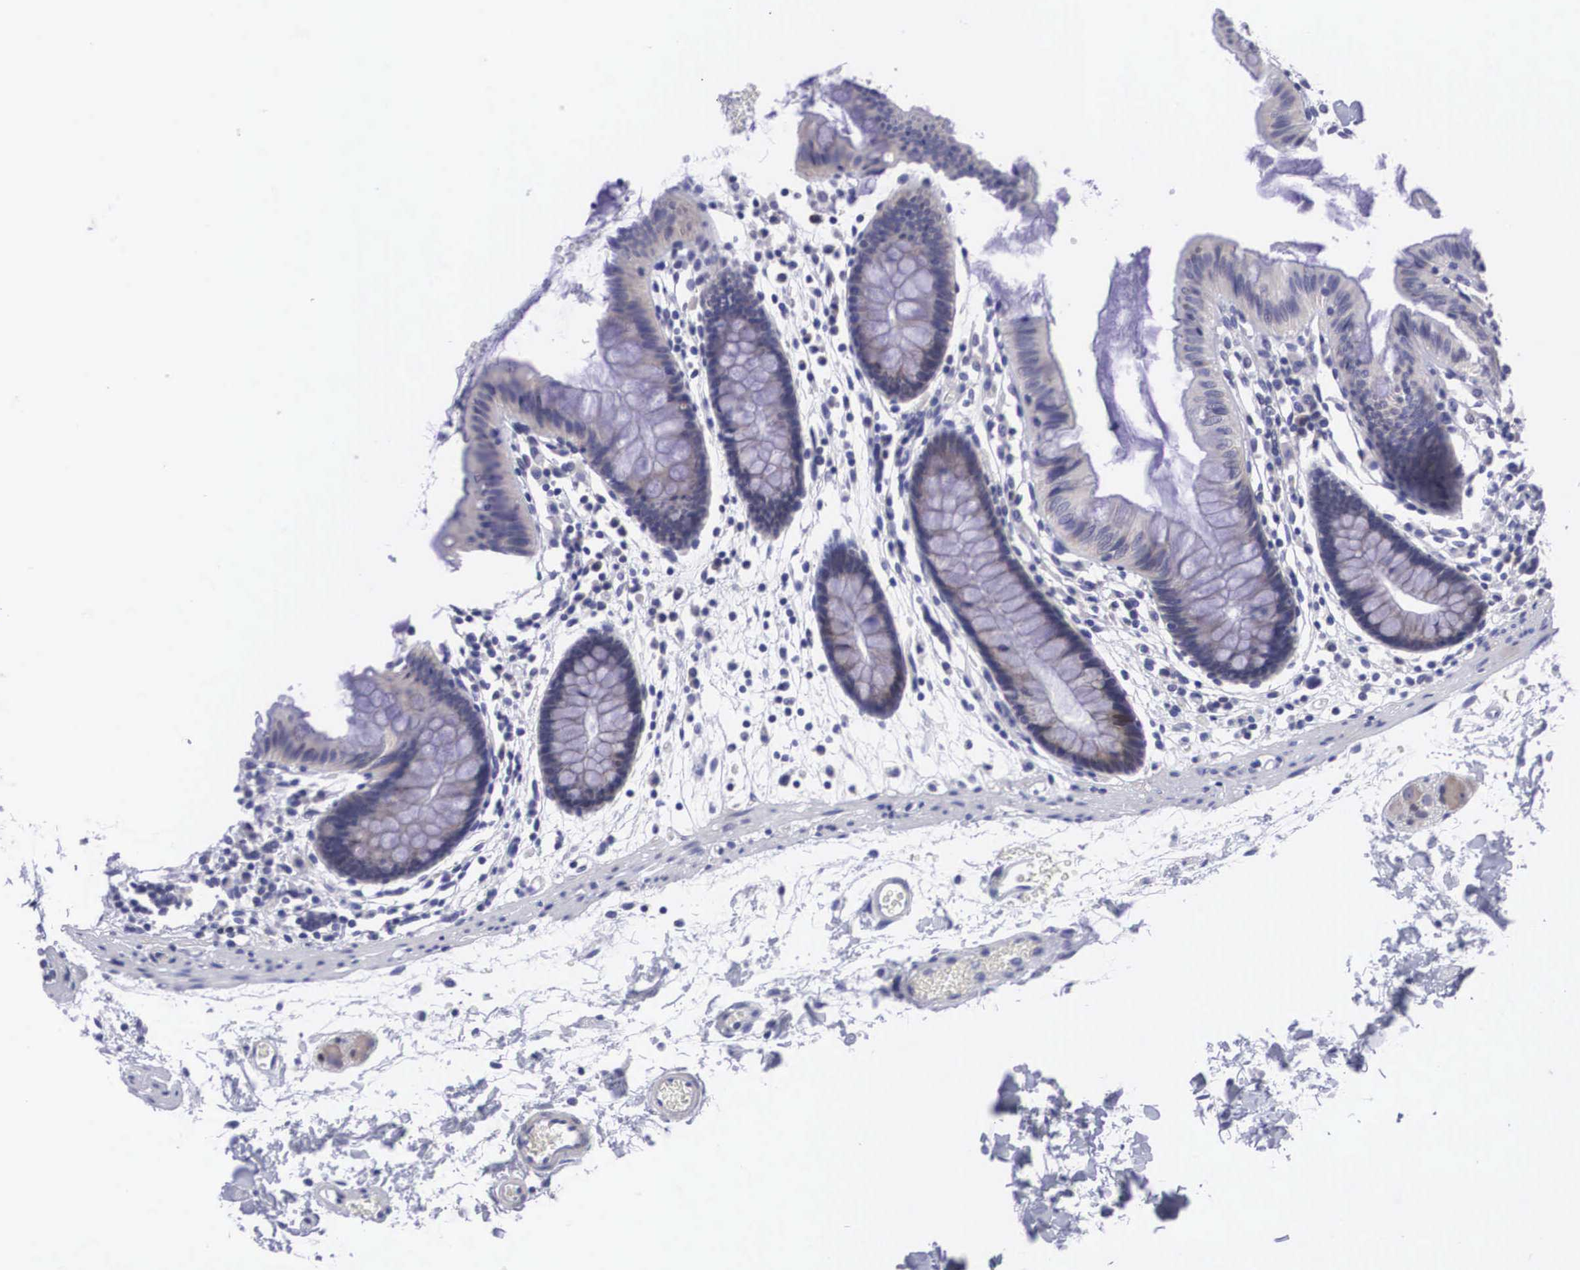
{"staining": {"intensity": "negative", "quantity": "none", "location": "none"}, "tissue": "colon", "cell_type": "Endothelial cells", "image_type": "normal", "snomed": [{"axis": "morphology", "description": "Normal tissue, NOS"}, {"axis": "topography", "description": "Colon"}], "caption": "This is an immunohistochemistry photomicrograph of unremarkable human colon. There is no expression in endothelial cells.", "gene": "SOX11", "patient": {"sex": "male", "age": 54}}